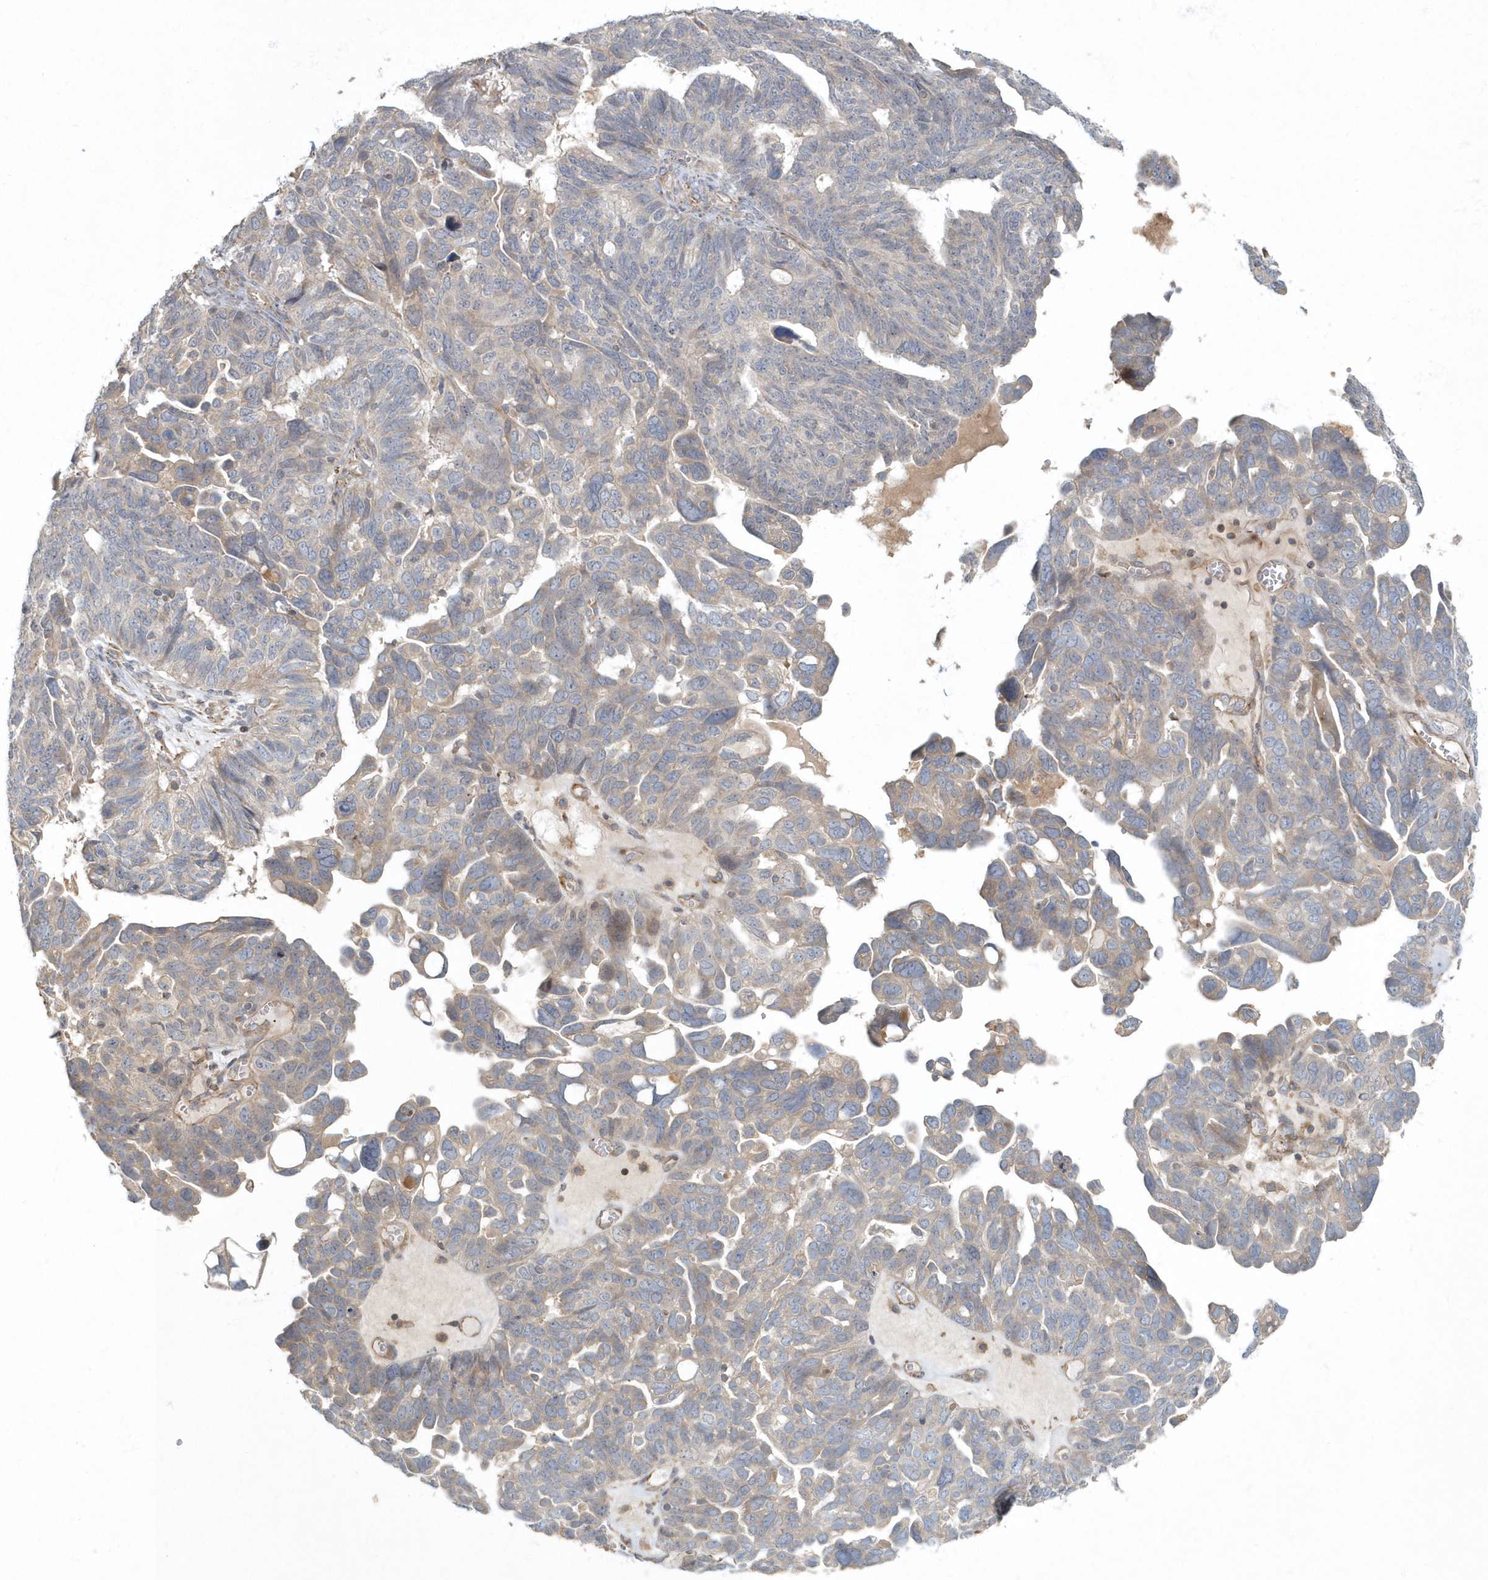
{"staining": {"intensity": "negative", "quantity": "none", "location": "none"}, "tissue": "ovarian cancer", "cell_type": "Tumor cells", "image_type": "cancer", "snomed": [{"axis": "morphology", "description": "Cystadenocarcinoma, serous, NOS"}, {"axis": "topography", "description": "Ovary"}], "caption": "A high-resolution histopathology image shows immunohistochemistry (IHC) staining of serous cystadenocarcinoma (ovarian), which demonstrates no significant positivity in tumor cells.", "gene": "ARHGEF38", "patient": {"sex": "female", "age": 79}}